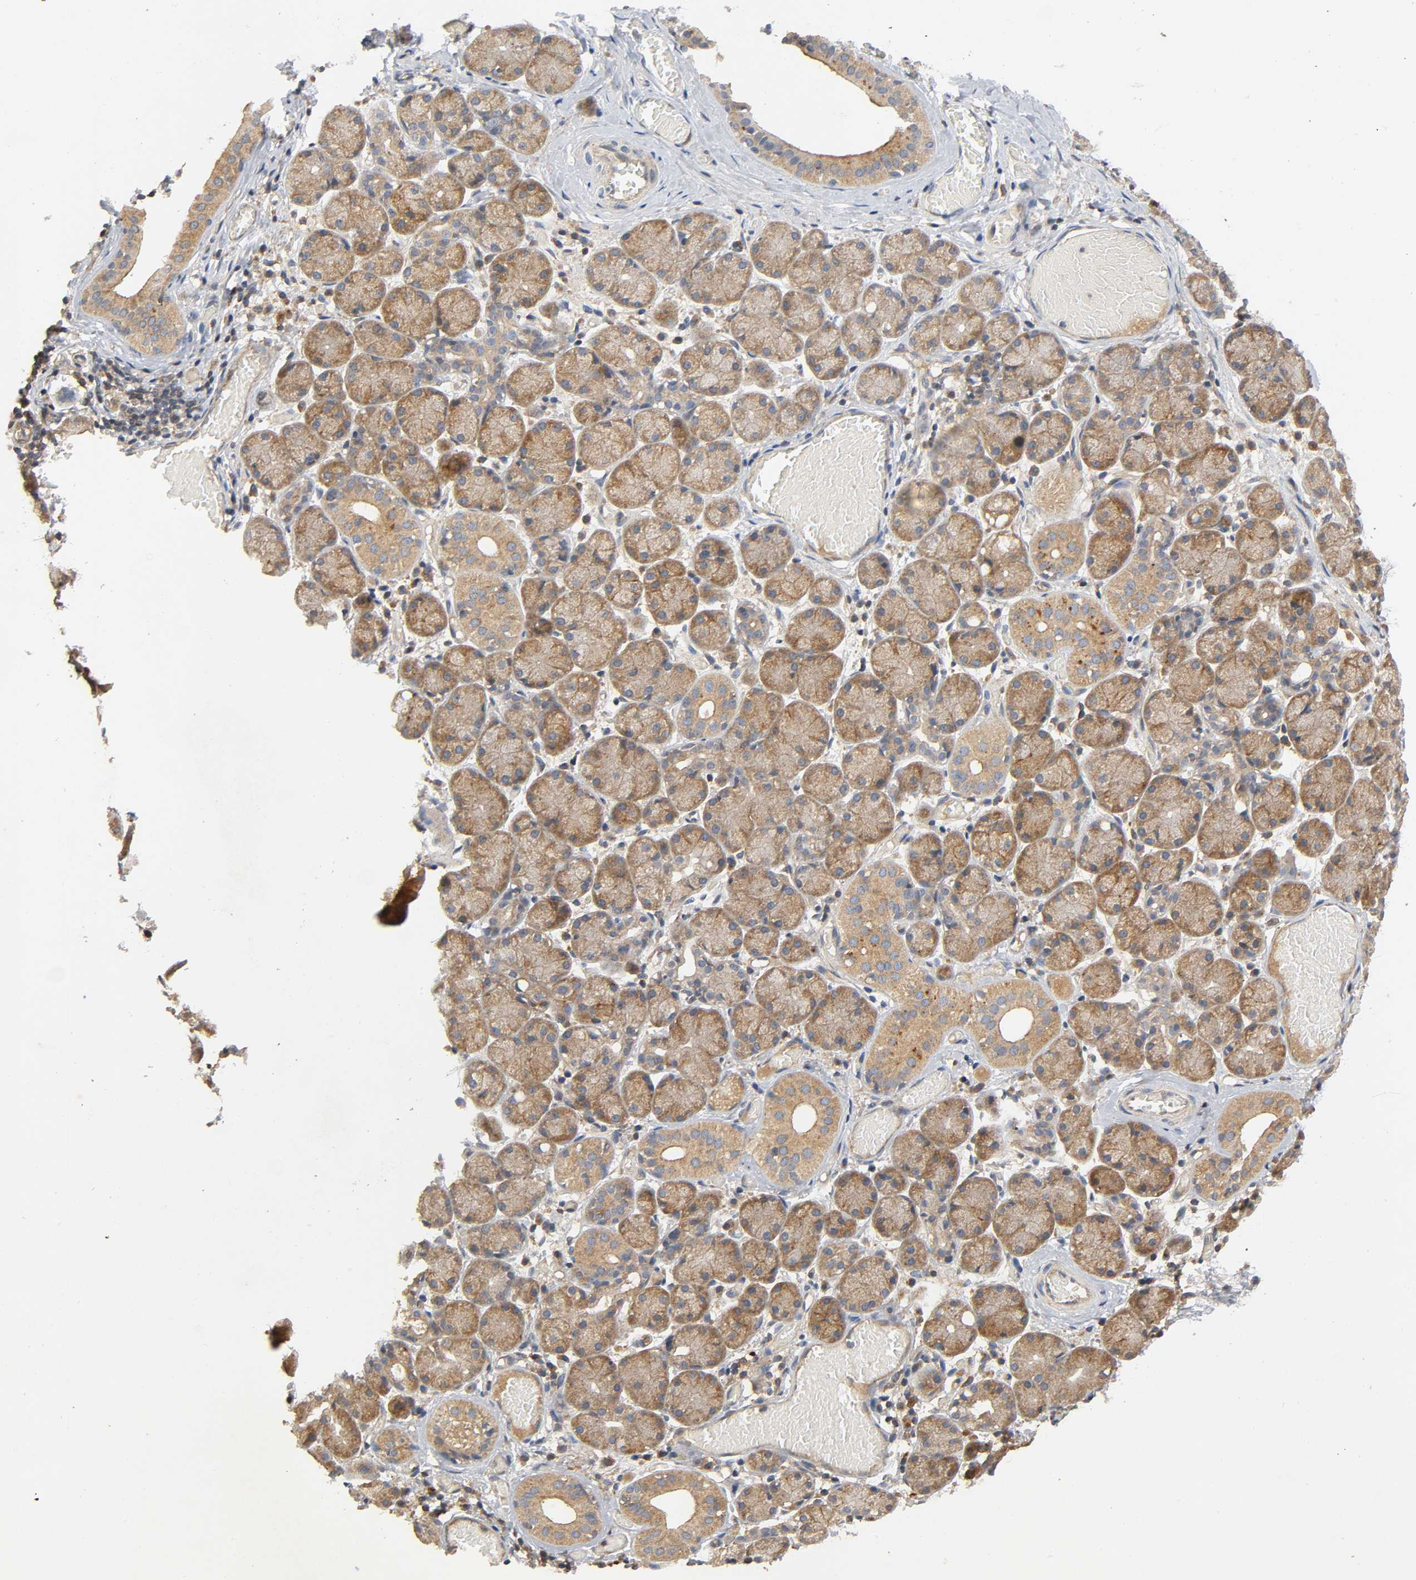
{"staining": {"intensity": "moderate", "quantity": ">75%", "location": "cytoplasmic/membranous"}, "tissue": "salivary gland", "cell_type": "Glandular cells", "image_type": "normal", "snomed": [{"axis": "morphology", "description": "Normal tissue, NOS"}, {"axis": "topography", "description": "Salivary gland"}], "caption": "Immunohistochemical staining of unremarkable human salivary gland demonstrates >75% levels of moderate cytoplasmic/membranous protein expression in about >75% of glandular cells.", "gene": "IKBKB", "patient": {"sex": "female", "age": 24}}